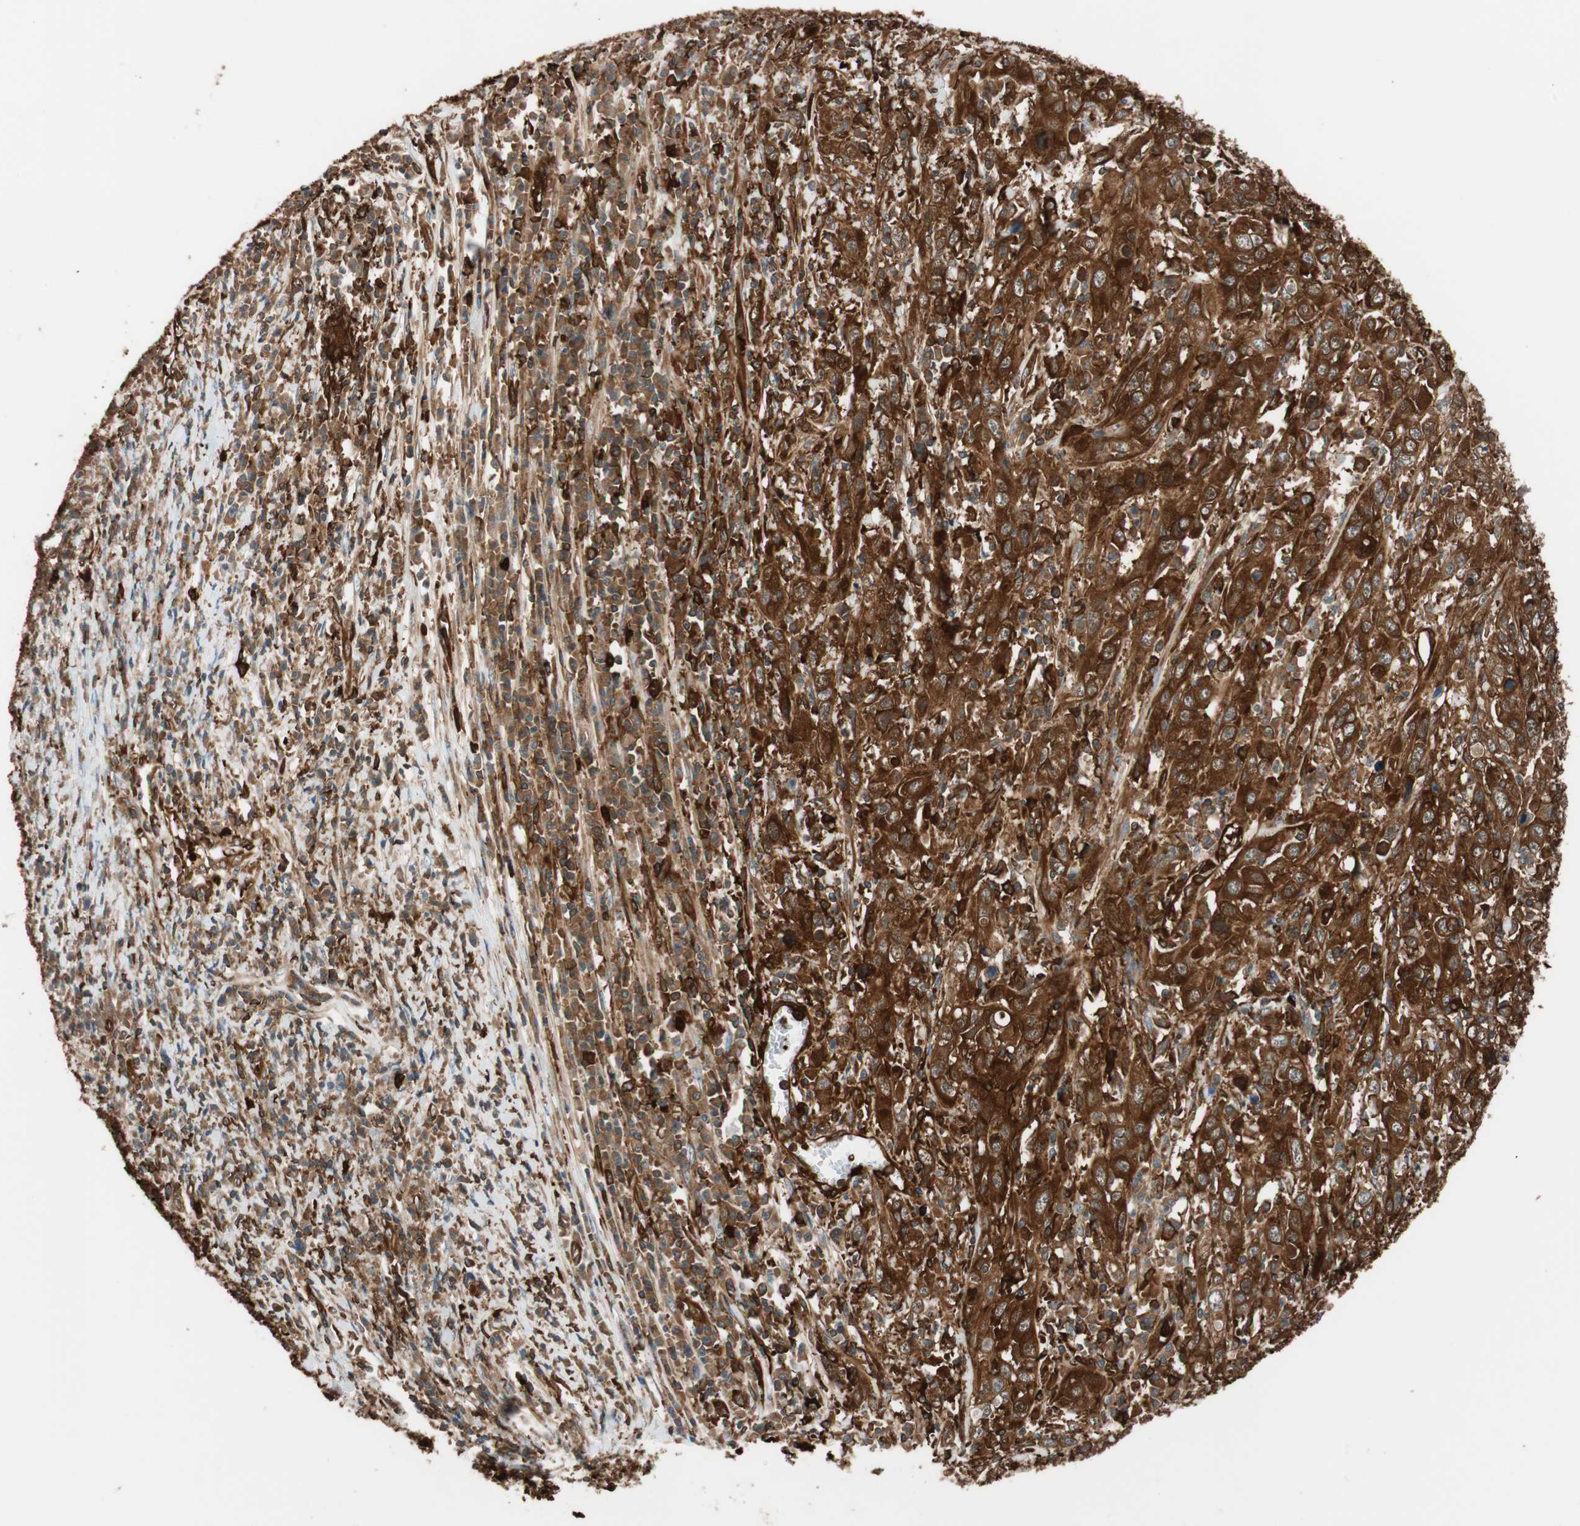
{"staining": {"intensity": "strong", "quantity": ">75%", "location": "cytoplasmic/membranous"}, "tissue": "cervical cancer", "cell_type": "Tumor cells", "image_type": "cancer", "snomed": [{"axis": "morphology", "description": "Squamous cell carcinoma, NOS"}, {"axis": "topography", "description": "Cervix"}], "caption": "Brown immunohistochemical staining in cervical cancer (squamous cell carcinoma) reveals strong cytoplasmic/membranous staining in about >75% of tumor cells. The staining is performed using DAB brown chromogen to label protein expression. The nuclei are counter-stained blue using hematoxylin.", "gene": "VASP", "patient": {"sex": "female", "age": 46}}